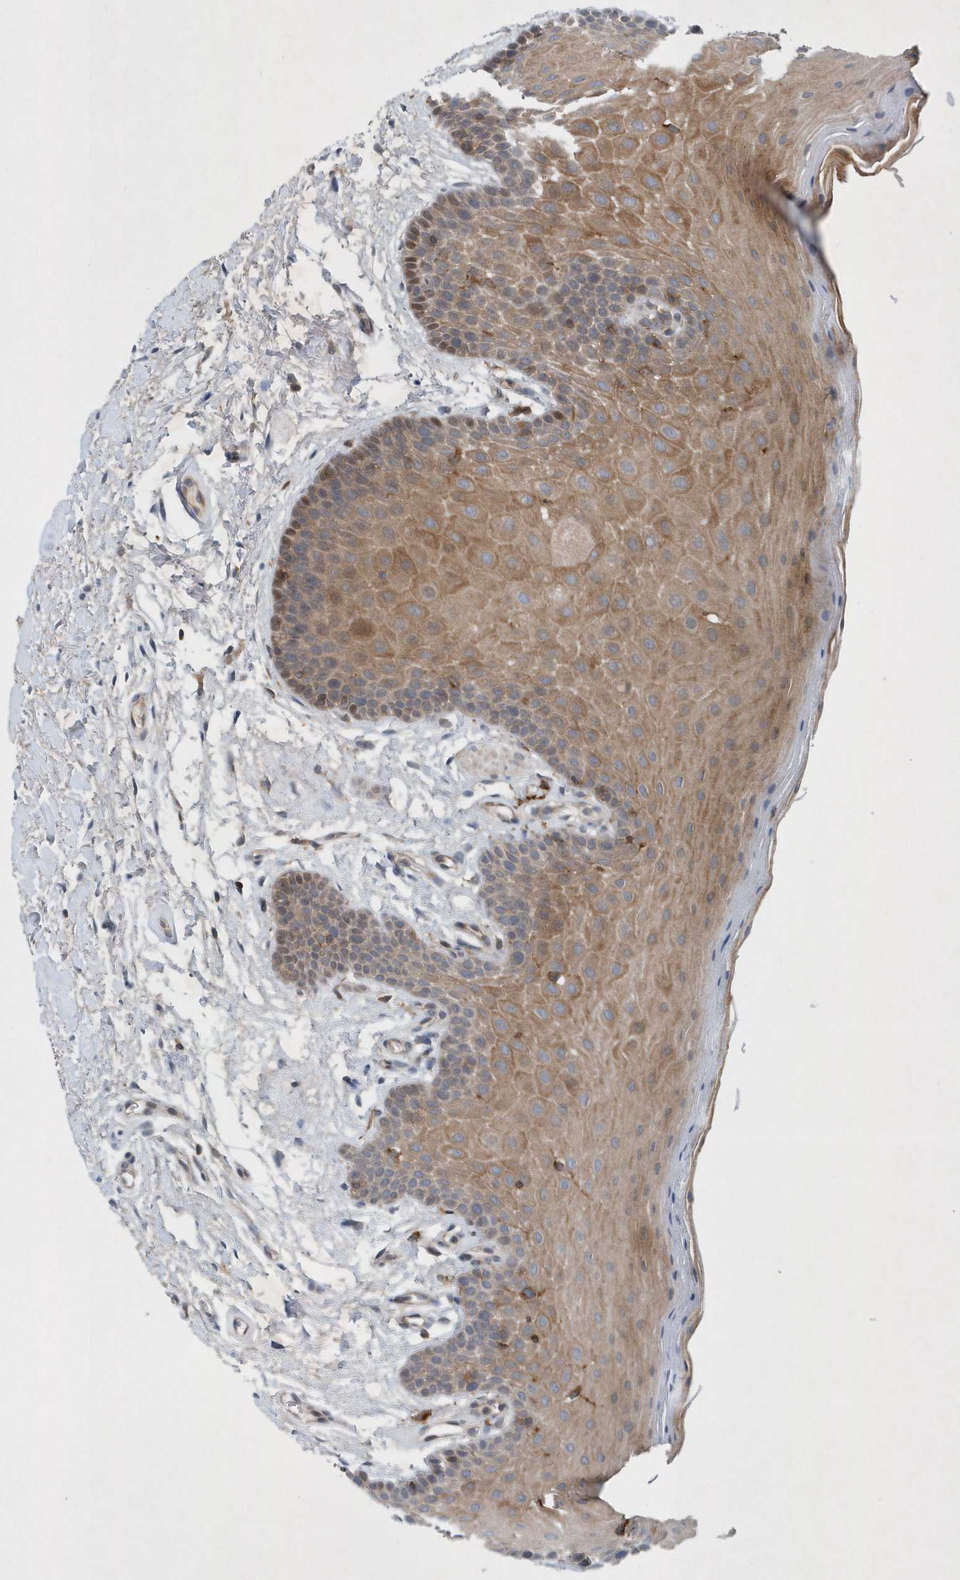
{"staining": {"intensity": "moderate", "quantity": ">75%", "location": "cytoplasmic/membranous"}, "tissue": "oral mucosa", "cell_type": "Squamous epithelial cells", "image_type": "normal", "snomed": [{"axis": "morphology", "description": "Normal tissue, NOS"}, {"axis": "topography", "description": "Oral tissue"}], "caption": "A brown stain labels moderate cytoplasmic/membranous staining of a protein in squamous epithelial cells of normal human oral mucosa.", "gene": "P2RY10", "patient": {"sex": "male", "age": 62}}